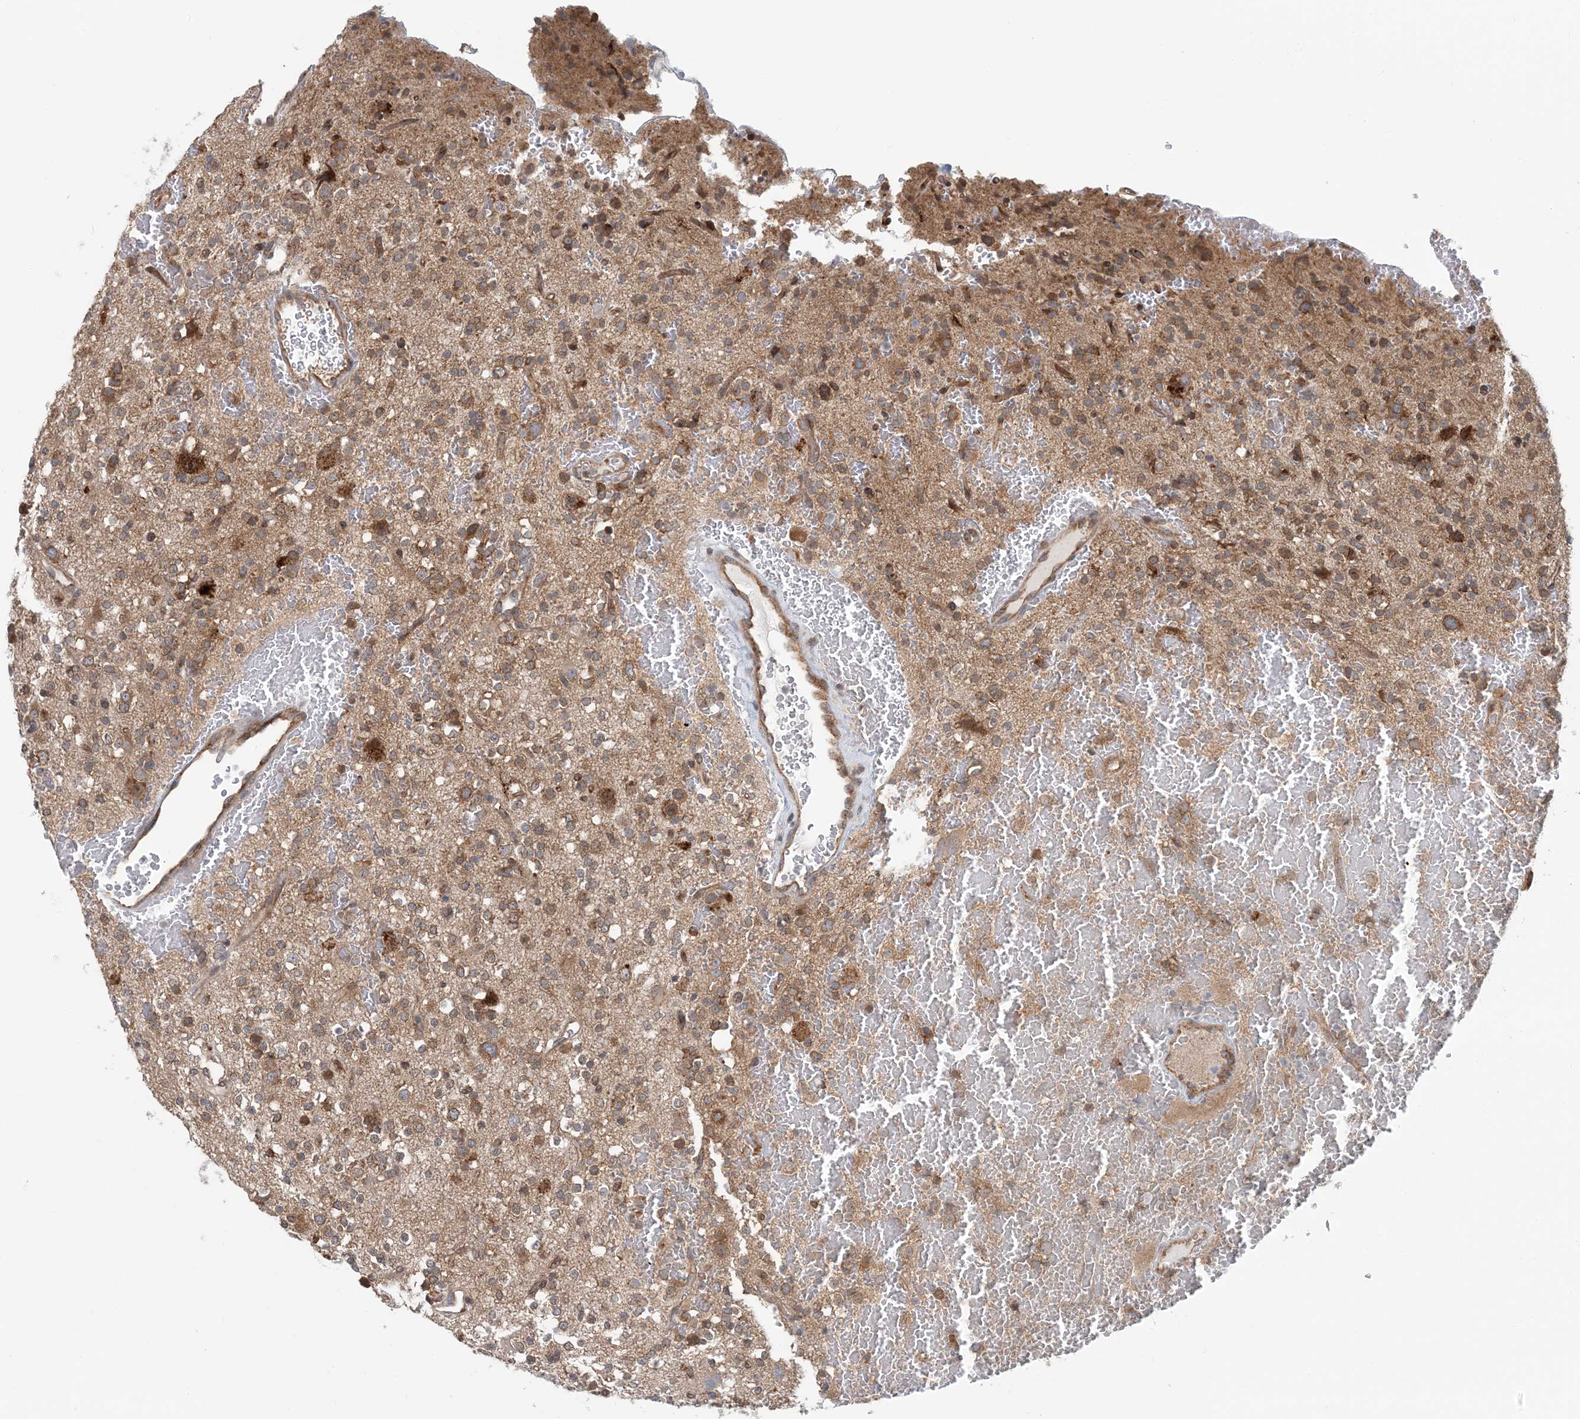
{"staining": {"intensity": "moderate", "quantity": ">75%", "location": "cytoplasmic/membranous"}, "tissue": "glioma", "cell_type": "Tumor cells", "image_type": "cancer", "snomed": [{"axis": "morphology", "description": "Glioma, malignant, High grade"}, {"axis": "topography", "description": "Brain"}], "caption": "Immunohistochemical staining of human high-grade glioma (malignant) reveals medium levels of moderate cytoplasmic/membranous protein positivity in approximately >75% of tumor cells.", "gene": "ATP13A2", "patient": {"sex": "male", "age": 47}}